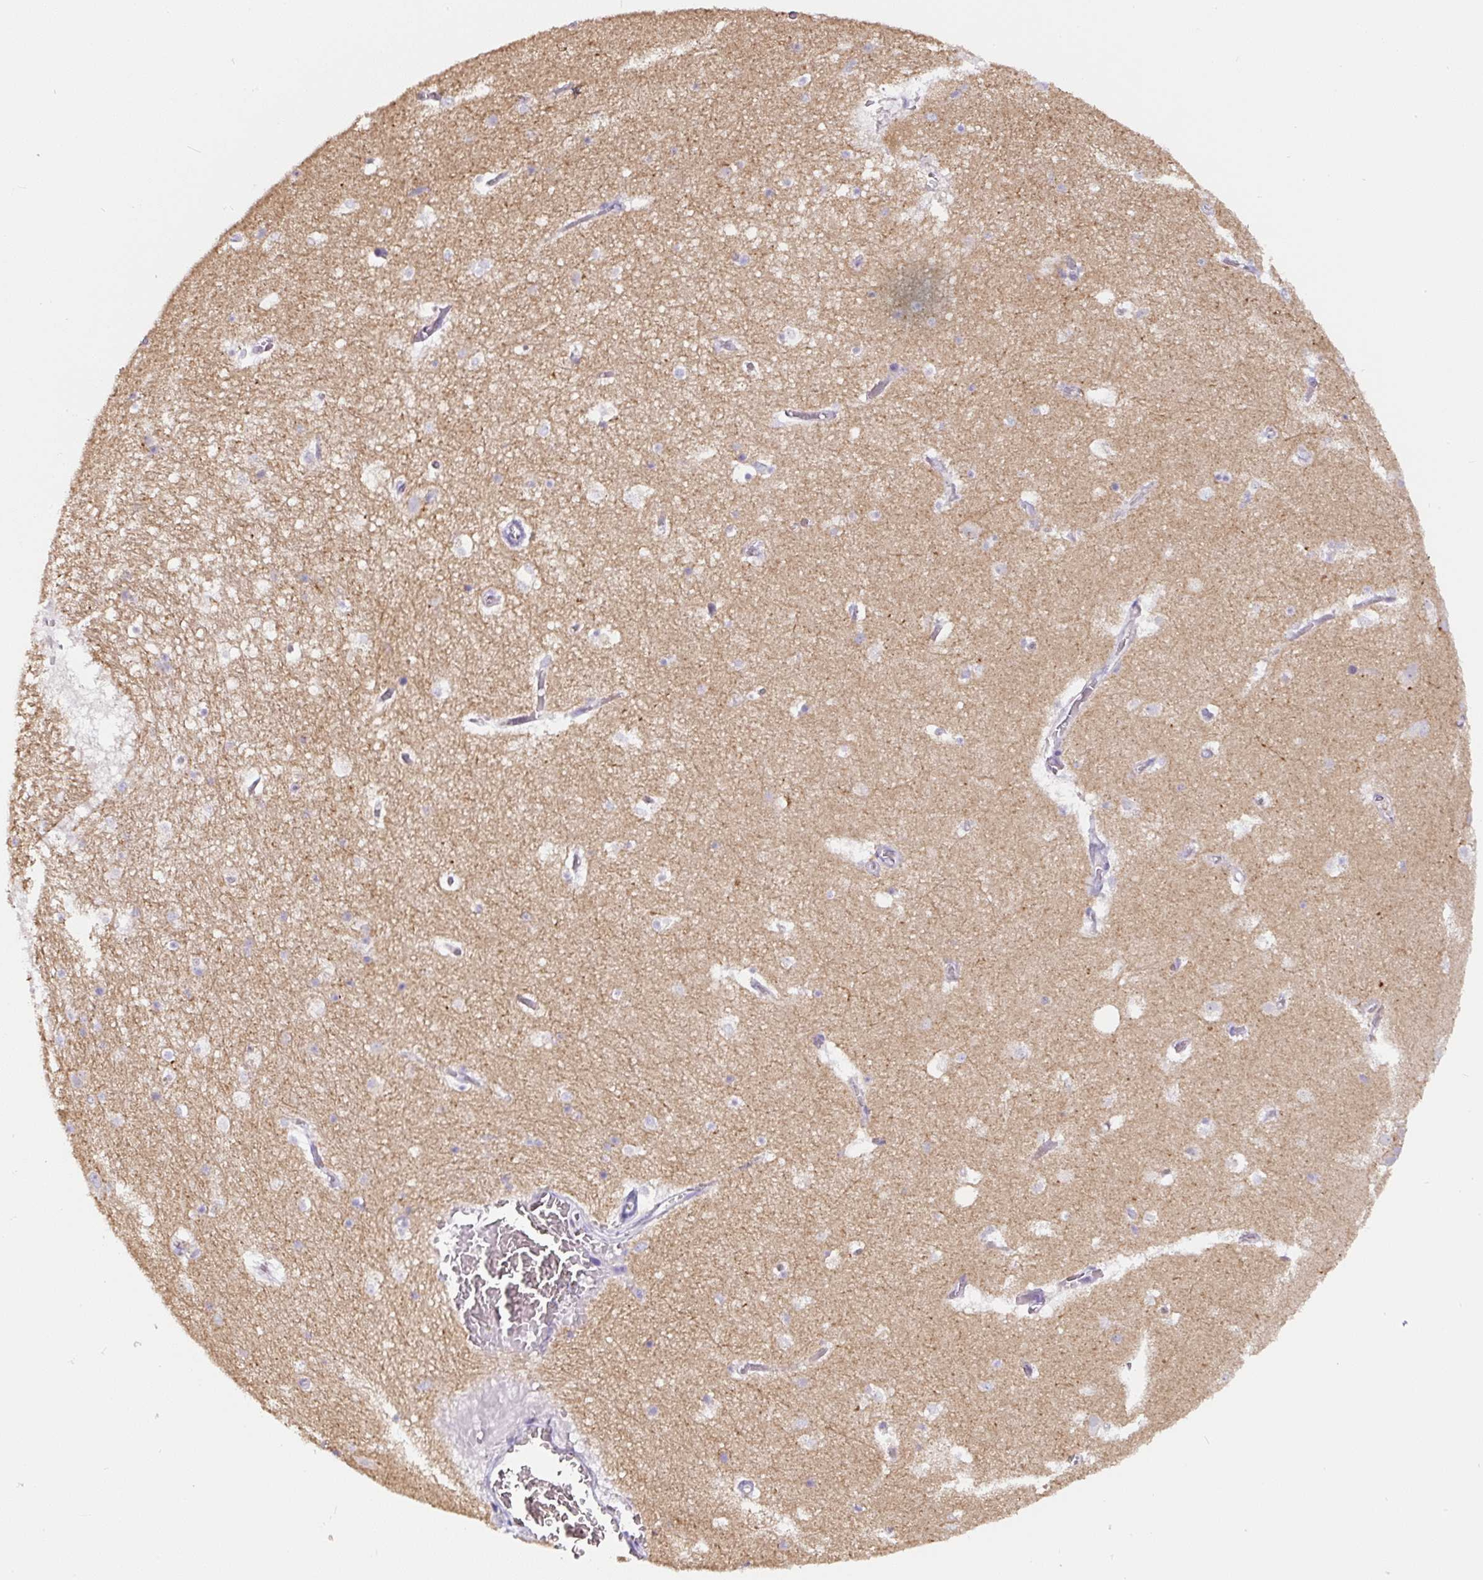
{"staining": {"intensity": "negative", "quantity": "none", "location": "none"}, "tissue": "hippocampus", "cell_type": "Glial cells", "image_type": "normal", "snomed": [{"axis": "morphology", "description": "Normal tissue, NOS"}, {"axis": "topography", "description": "Hippocampus"}], "caption": "An immunohistochemistry micrograph of benign hippocampus is shown. There is no staining in glial cells of hippocampus.", "gene": "HPS4", "patient": {"sex": "female", "age": 52}}